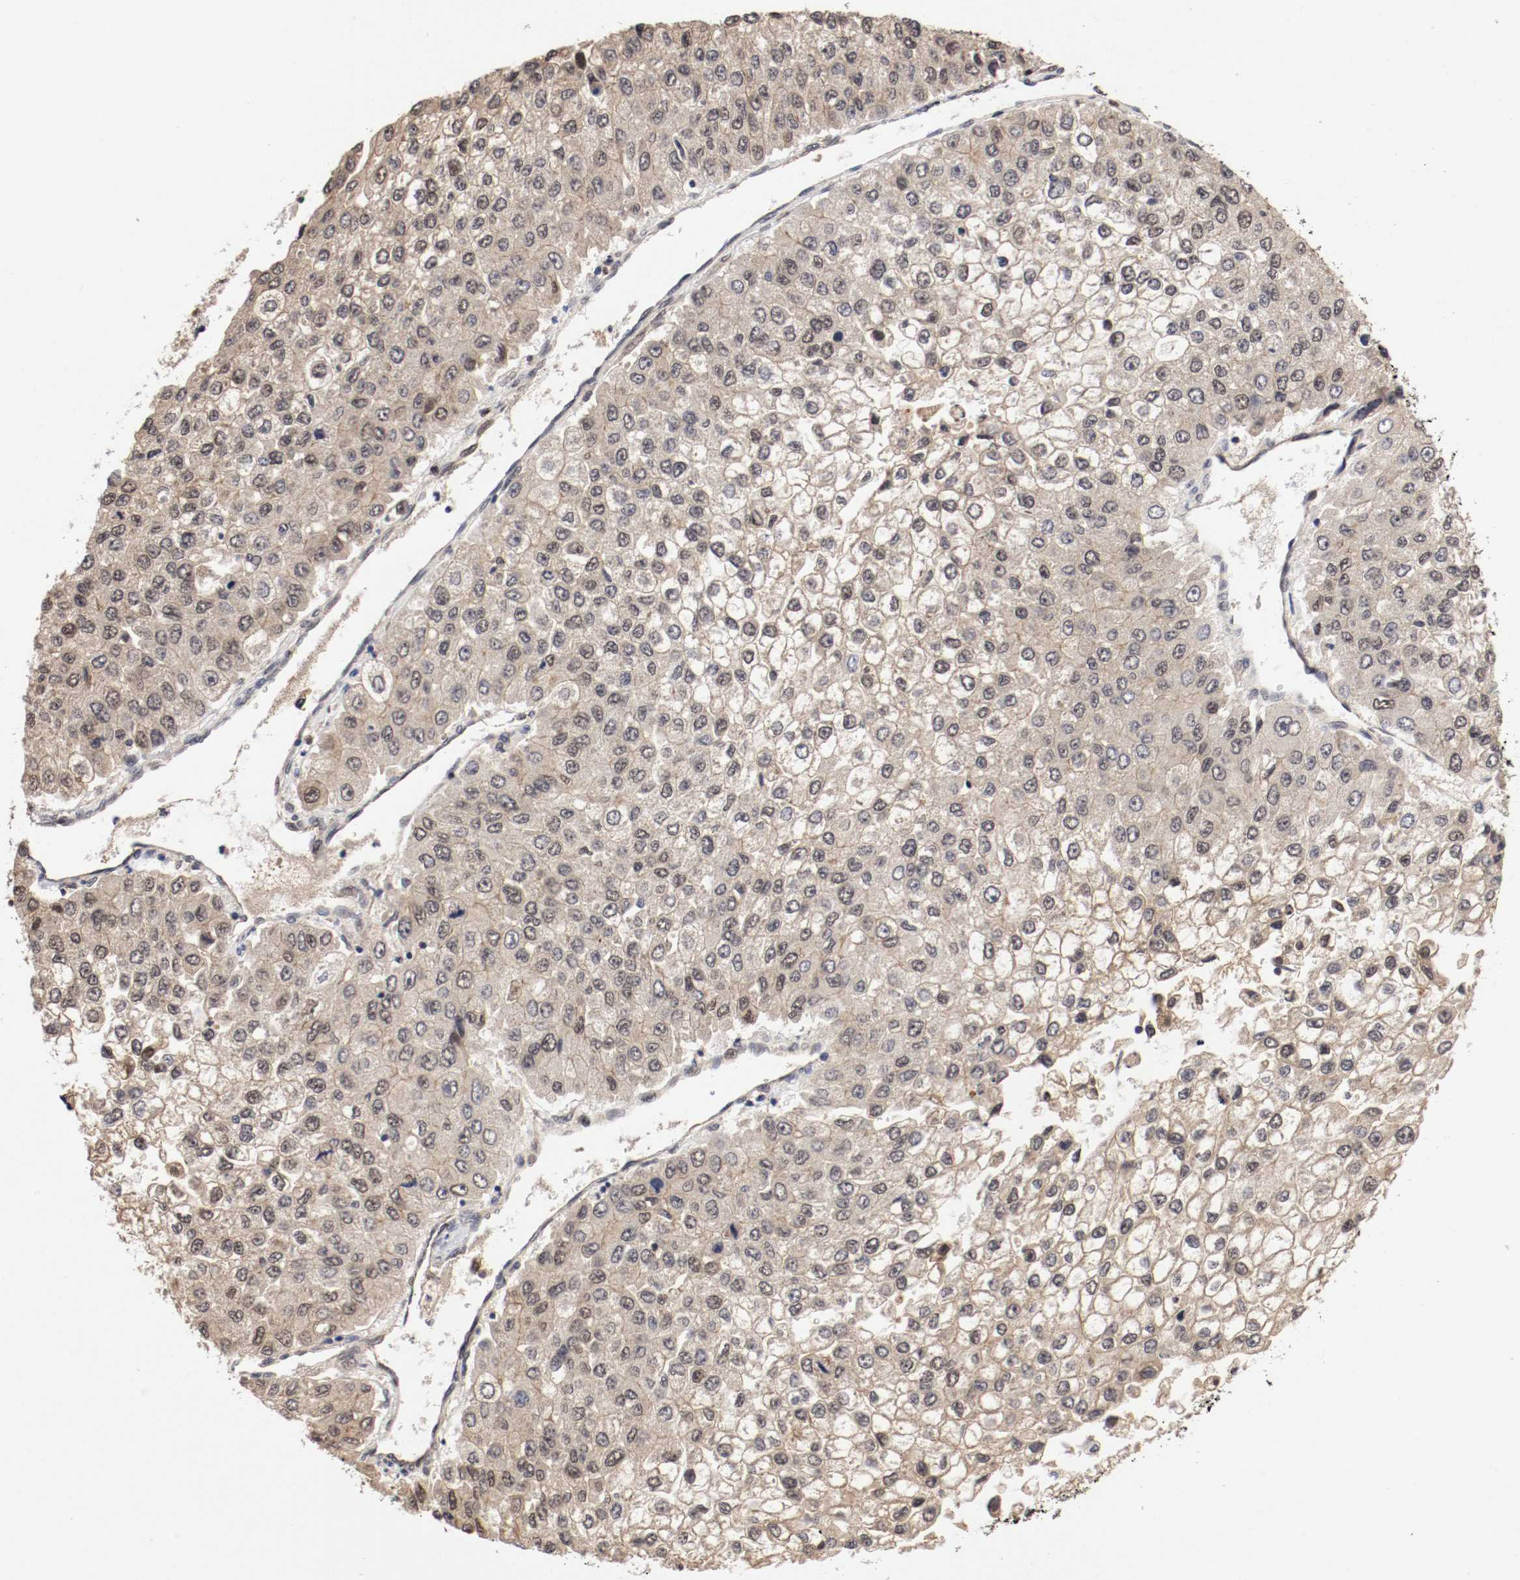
{"staining": {"intensity": "weak", "quantity": "25%-75%", "location": "cytoplasmic/membranous,nuclear"}, "tissue": "liver cancer", "cell_type": "Tumor cells", "image_type": "cancer", "snomed": [{"axis": "morphology", "description": "Carcinoma, Hepatocellular, NOS"}, {"axis": "topography", "description": "Liver"}], "caption": "Liver cancer (hepatocellular carcinoma) stained with DAB (3,3'-diaminobenzidine) IHC shows low levels of weak cytoplasmic/membranous and nuclear staining in about 25%-75% of tumor cells.", "gene": "DNMT3B", "patient": {"sex": "female", "age": 66}}